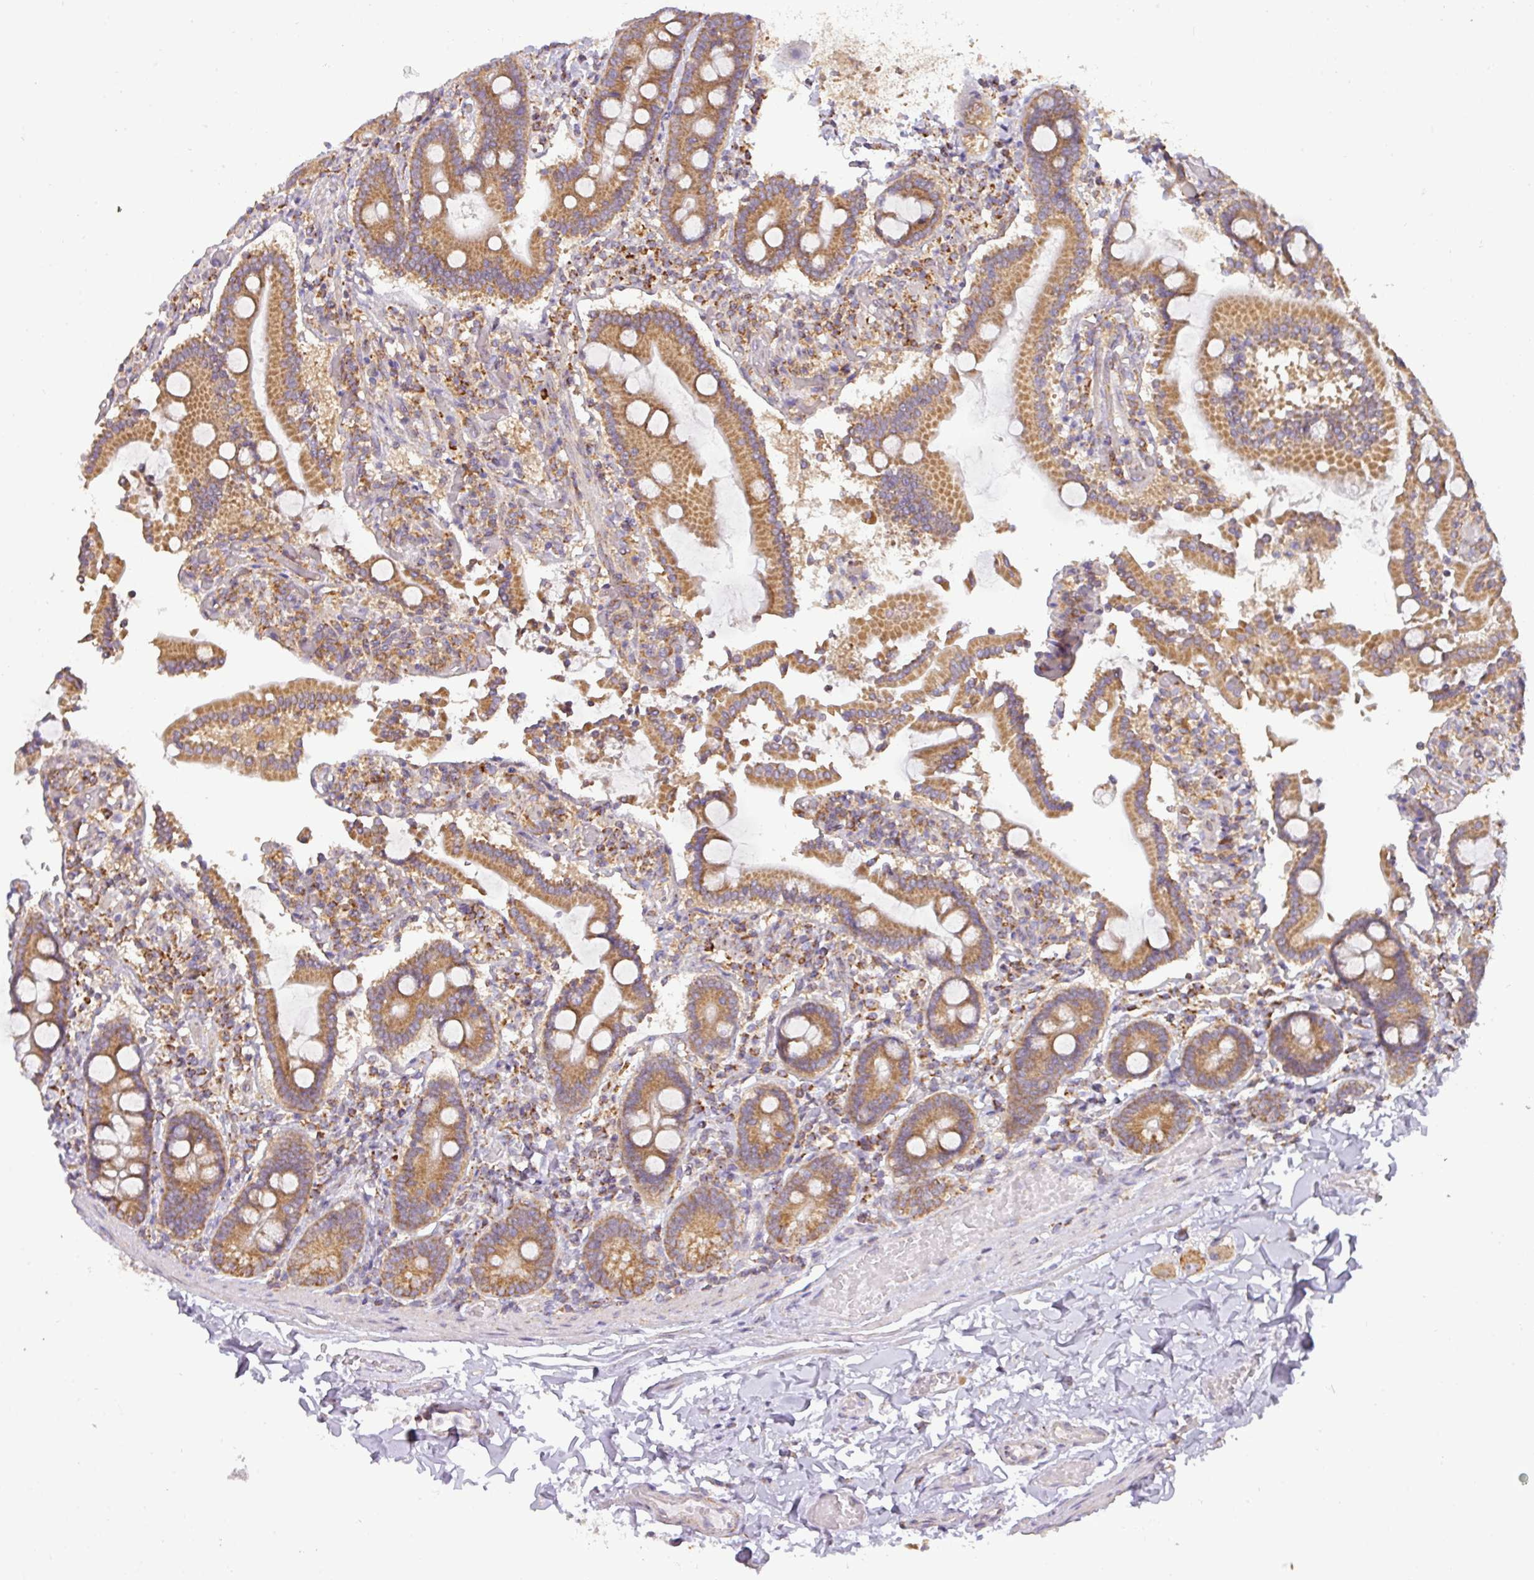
{"staining": {"intensity": "moderate", "quantity": ">75%", "location": "cytoplasmic/membranous"}, "tissue": "duodenum", "cell_type": "Glandular cells", "image_type": "normal", "snomed": [{"axis": "morphology", "description": "Normal tissue, NOS"}, {"axis": "topography", "description": "Duodenum"}], "caption": "Glandular cells demonstrate medium levels of moderate cytoplasmic/membranous staining in approximately >75% of cells in normal human duodenum.", "gene": "ZNF211", "patient": {"sex": "male", "age": 55}}